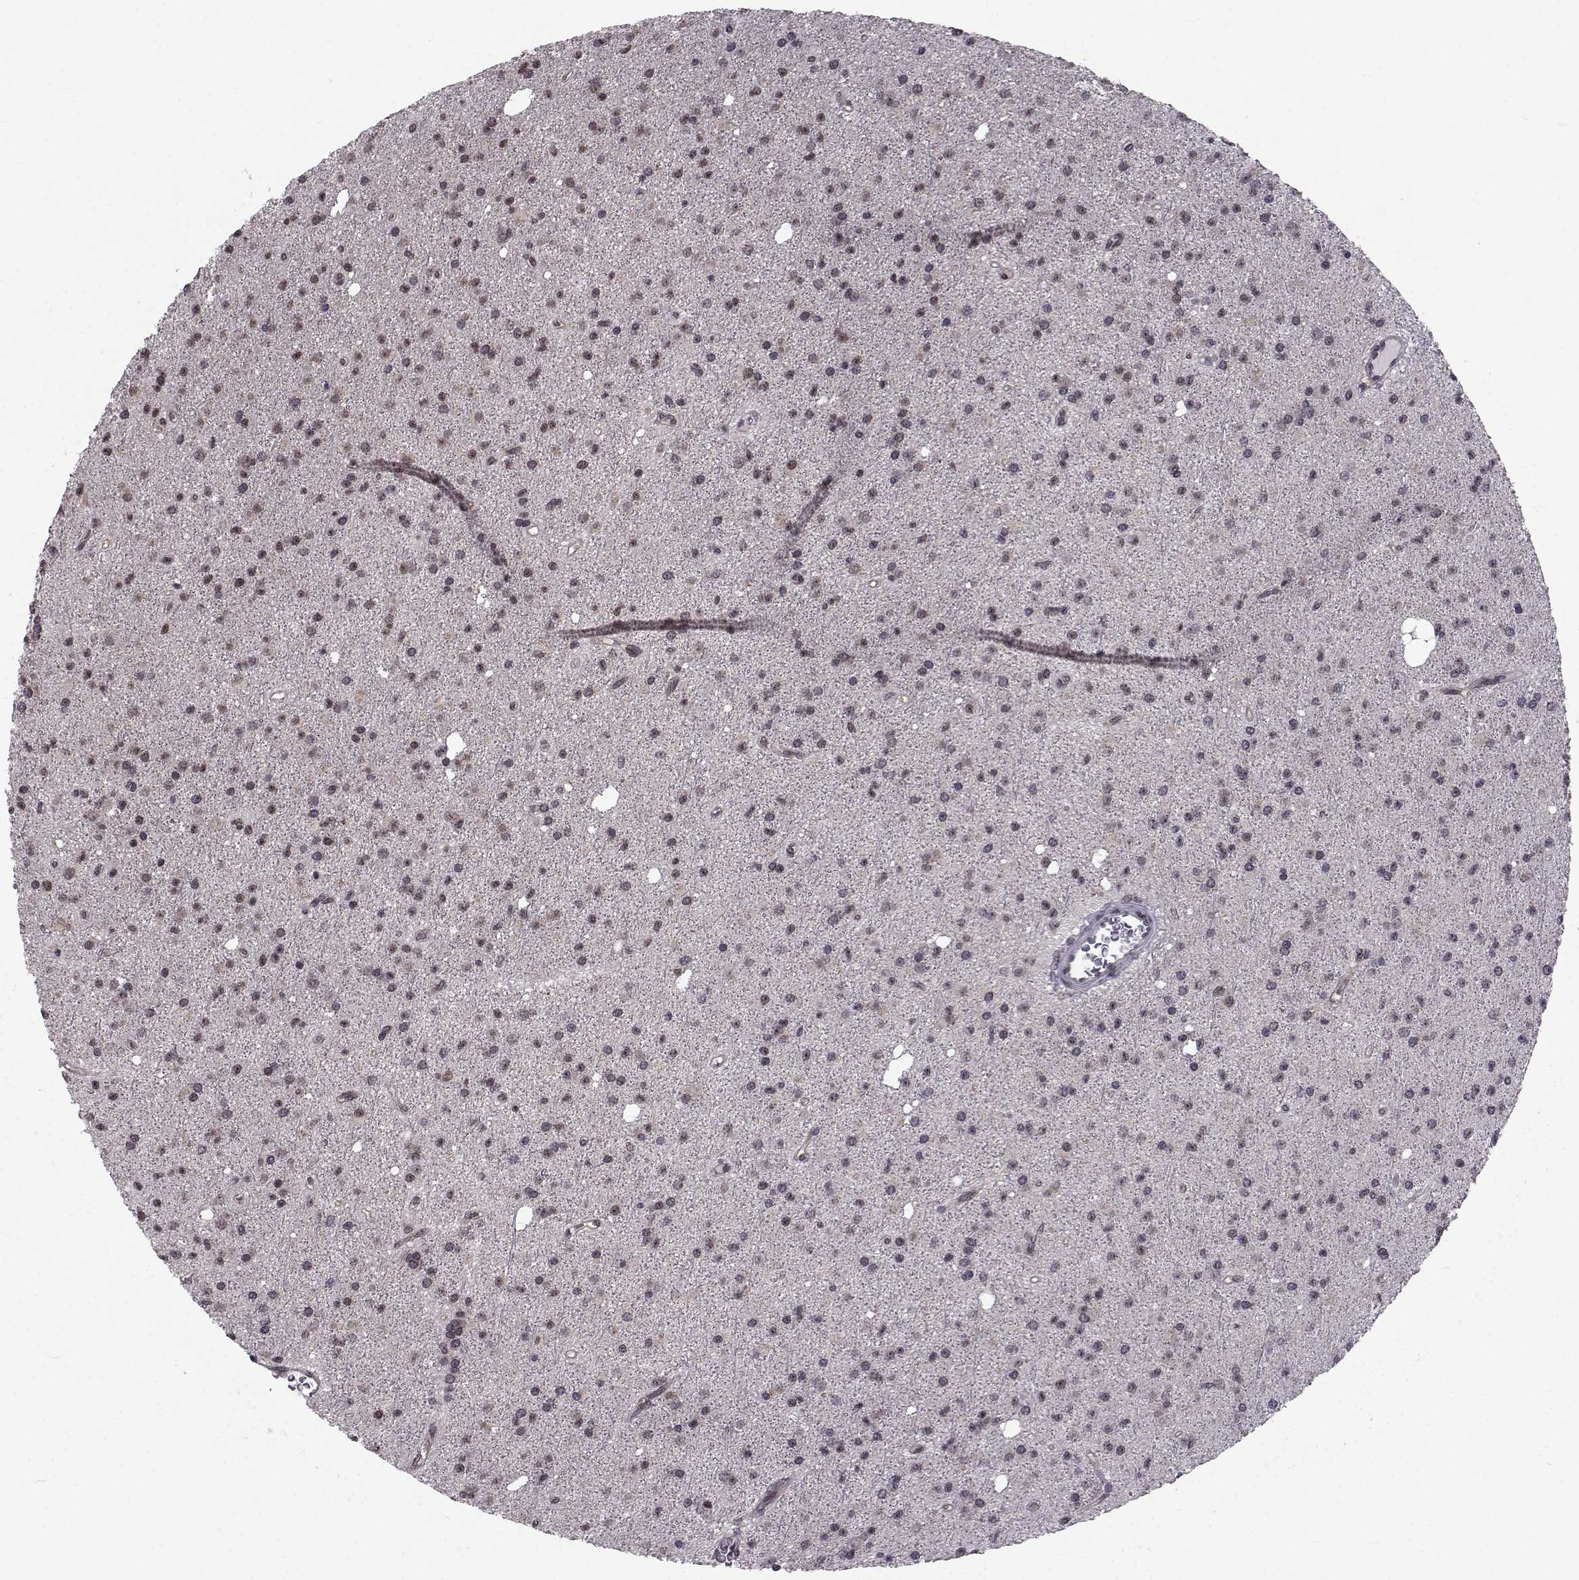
{"staining": {"intensity": "negative", "quantity": "none", "location": "none"}, "tissue": "glioma", "cell_type": "Tumor cells", "image_type": "cancer", "snomed": [{"axis": "morphology", "description": "Glioma, malignant, Low grade"}, {"axis": "topography", "description": "Brain"}], "caption": "Tumor cells are negative for protein expression in human glioma.", "gene": "PKN2", "patient": {"sex": "male", "age": 27}}